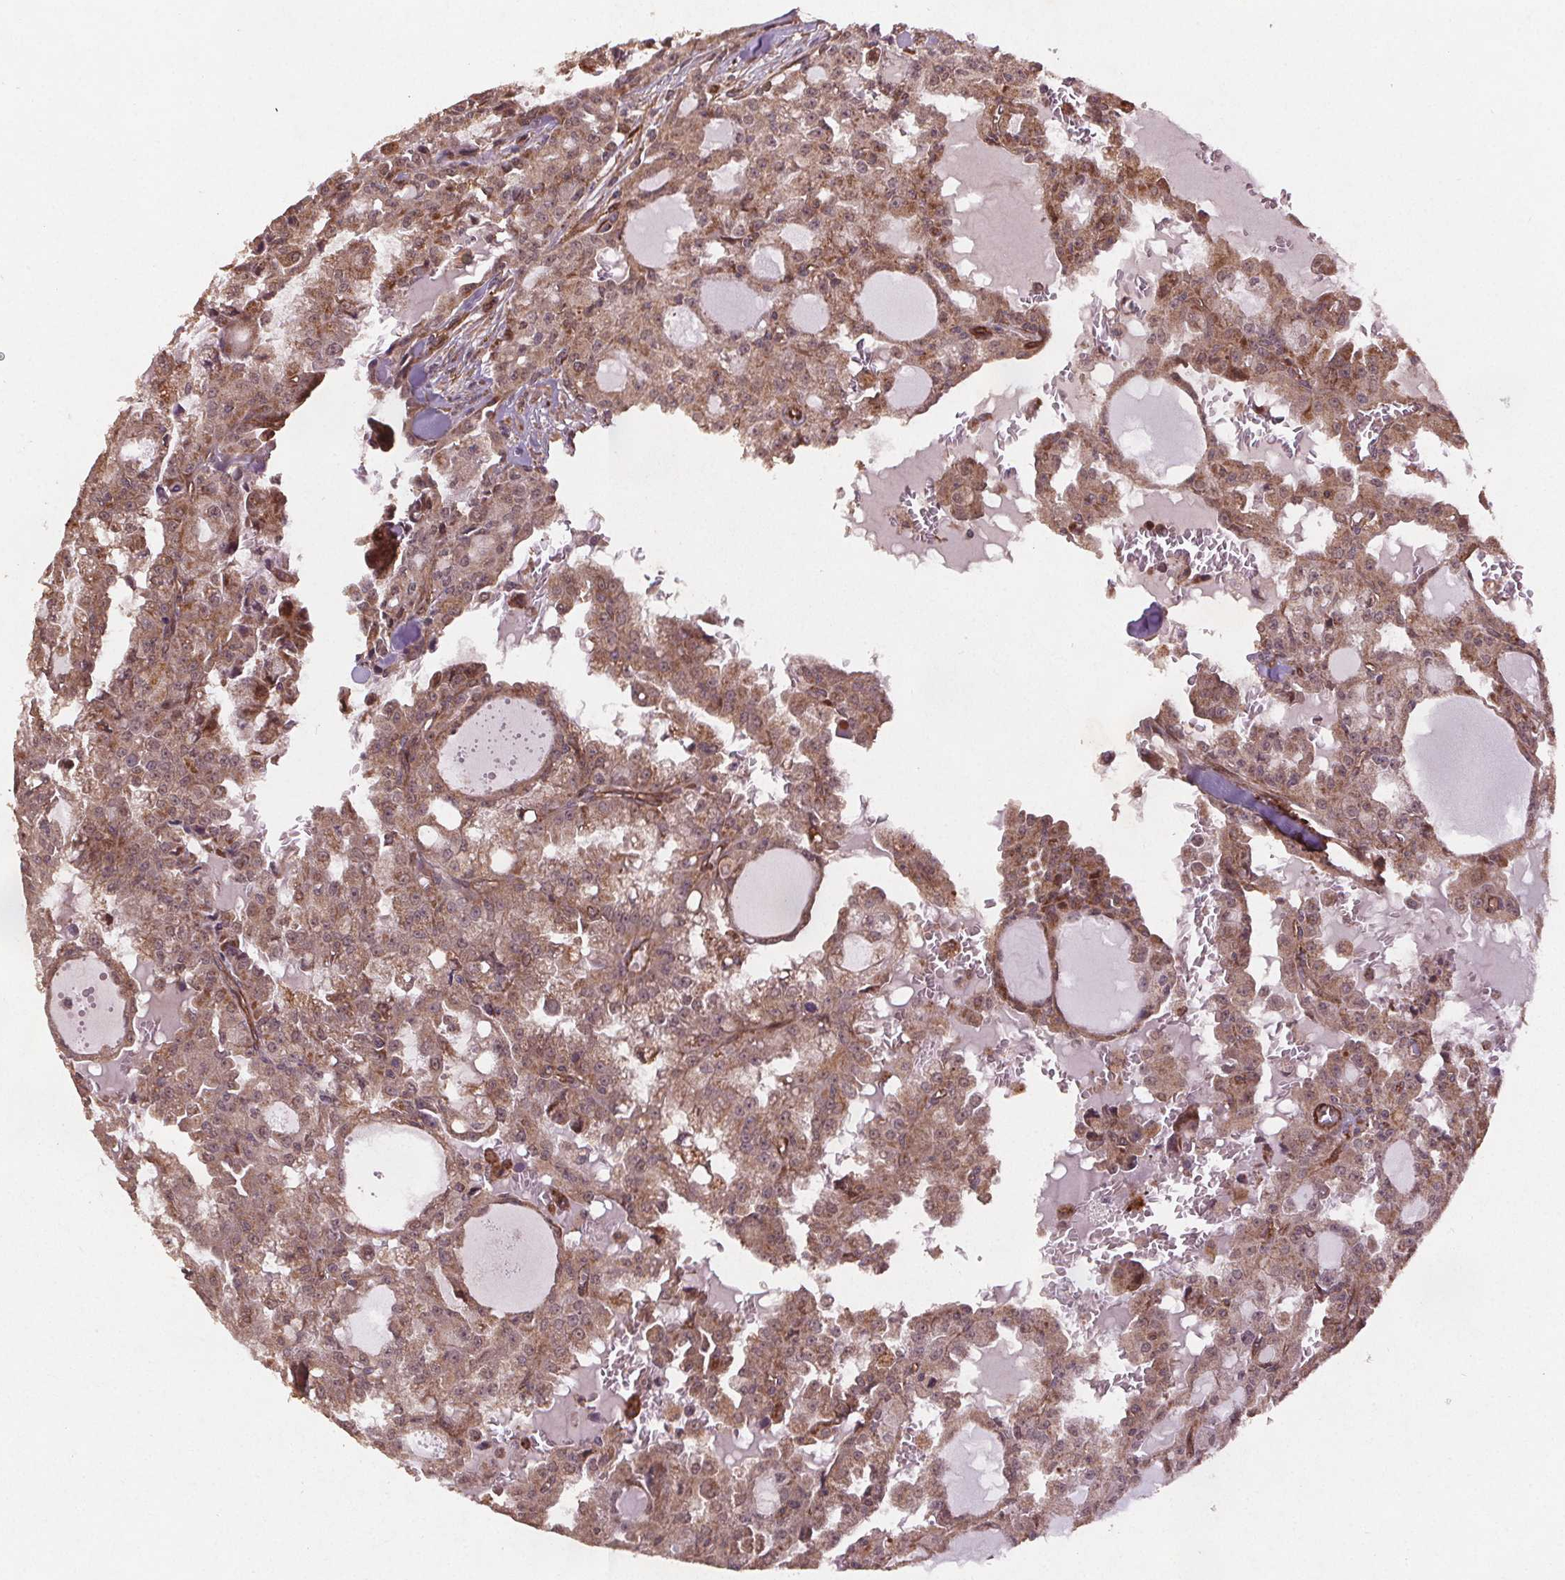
{"staining": {"intensity": "moderate", "quantity": ">75%", "location": "cytoplasmic/membranous,nuclear"}, "tissue": "head and neck cancer", "cell_type": "Tumor cells", "image_type": "cancer", "snomed": [{"axis": "morphology", "description": "Adenocarcinoma, NOS"}, {"axis": "topography", "description": "Head-Neck"}], "caption": "IHC histopathology image of neoplastic tissue: head and neck cancer (adenocarcinoma) stained using IHC reveals medium levels of moderate protein expression localized specifically in the cytoplasmic/membranous and nuclear of tumor cells, appearing as a cytoplasmic/membranous and nuclear brown color.", "gene": "SEC14L2", "patient": {"sex": "male", "age": 64}}